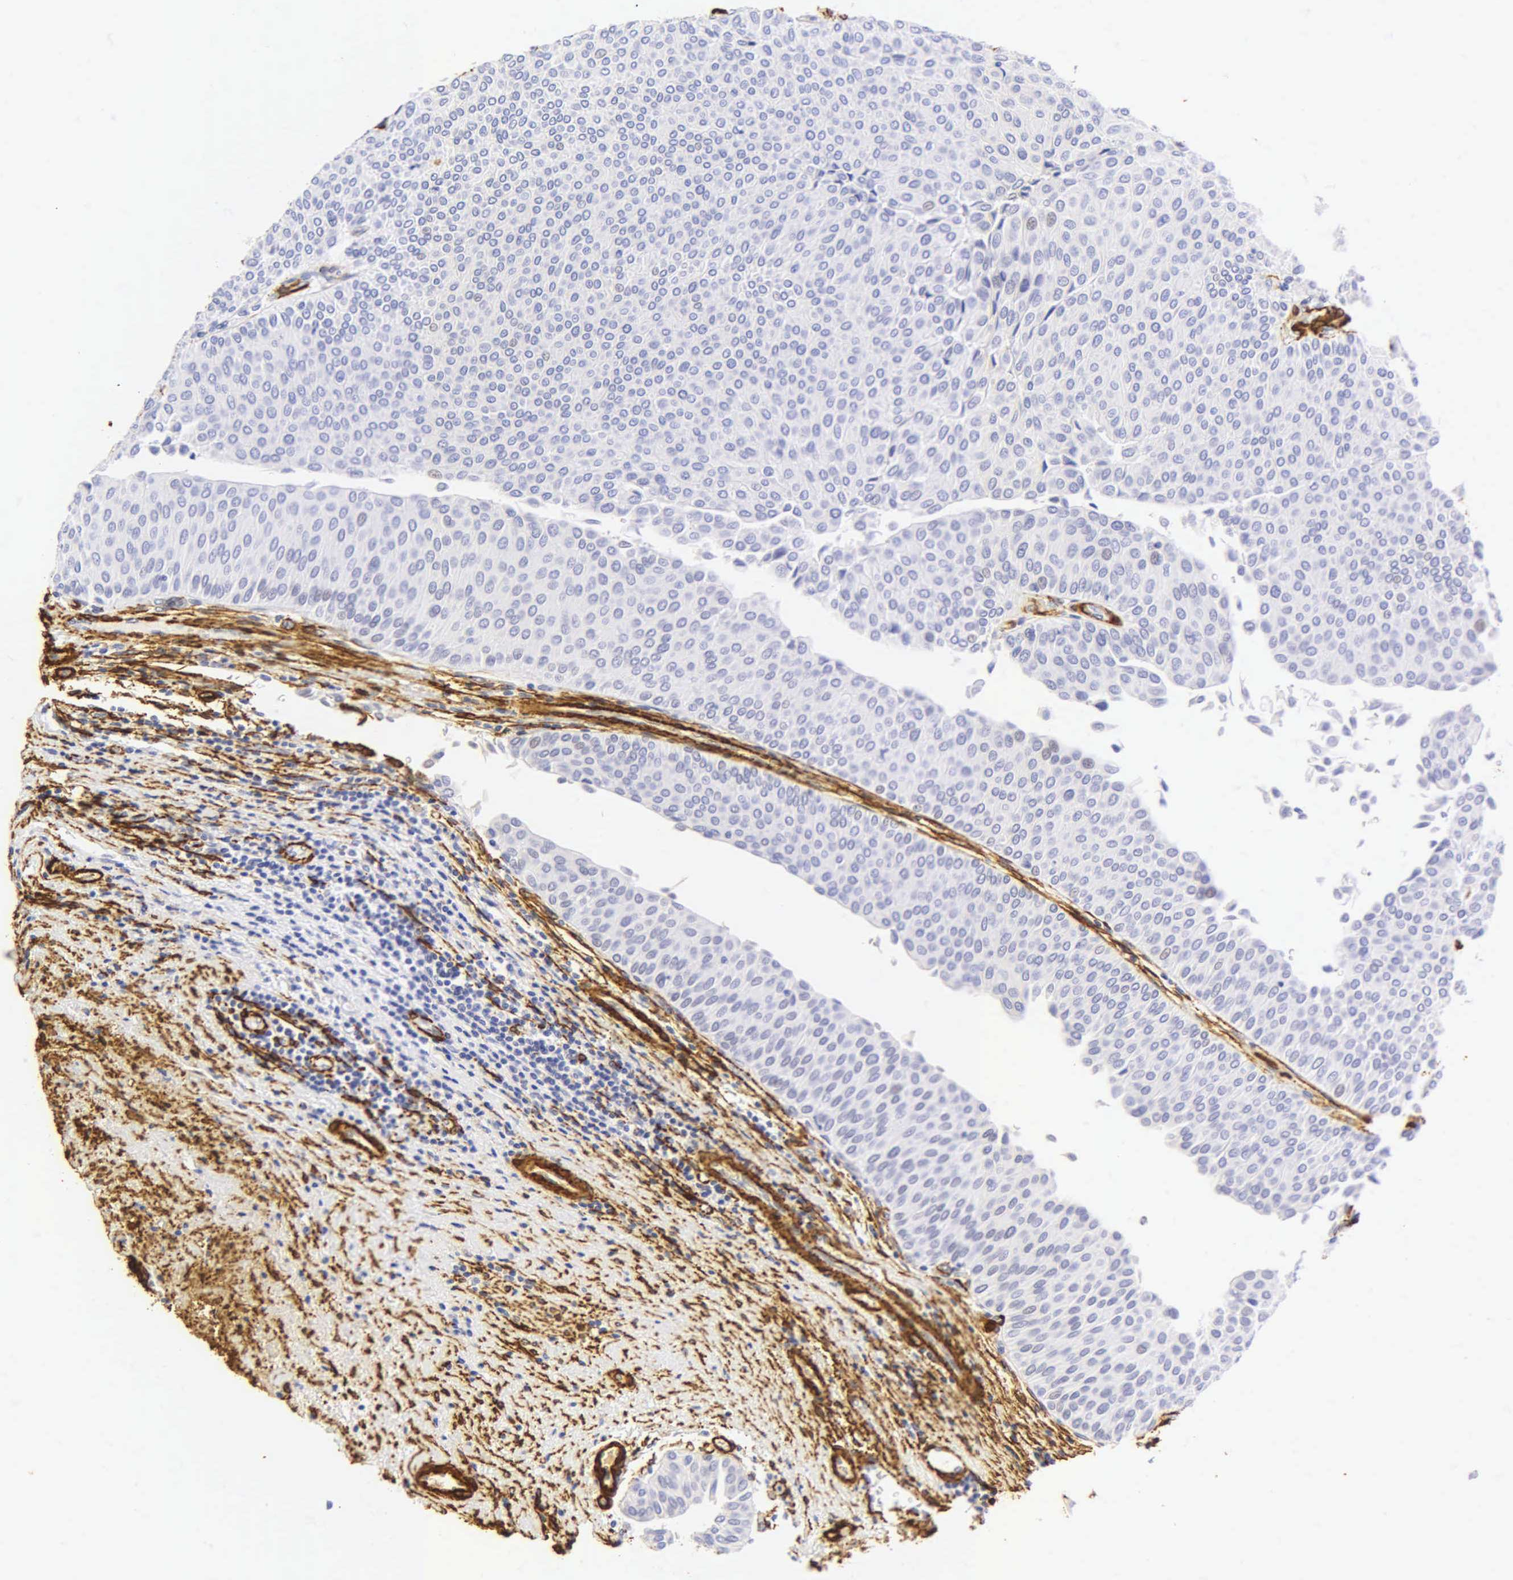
{"staining": {"intensity": "negative", "quantity": "none", "location": "none"}, "tissue": "urothelial cancer", "cell_type": "Tumor cells", "image_type": "cancer", "snomed": [{"axis": "morphology", "description": "Urothelial carcinoma, Low grade"}, {"axis": "topography", "description": "Urinary bladder"}], "caption": "Immunohistochemical staining of human urothelial carcinoma (low-grade) demonstrates no significant expression in tumor cells.", "gene": "ACTA2", "patient": {"sex": "male", "age": 64}}